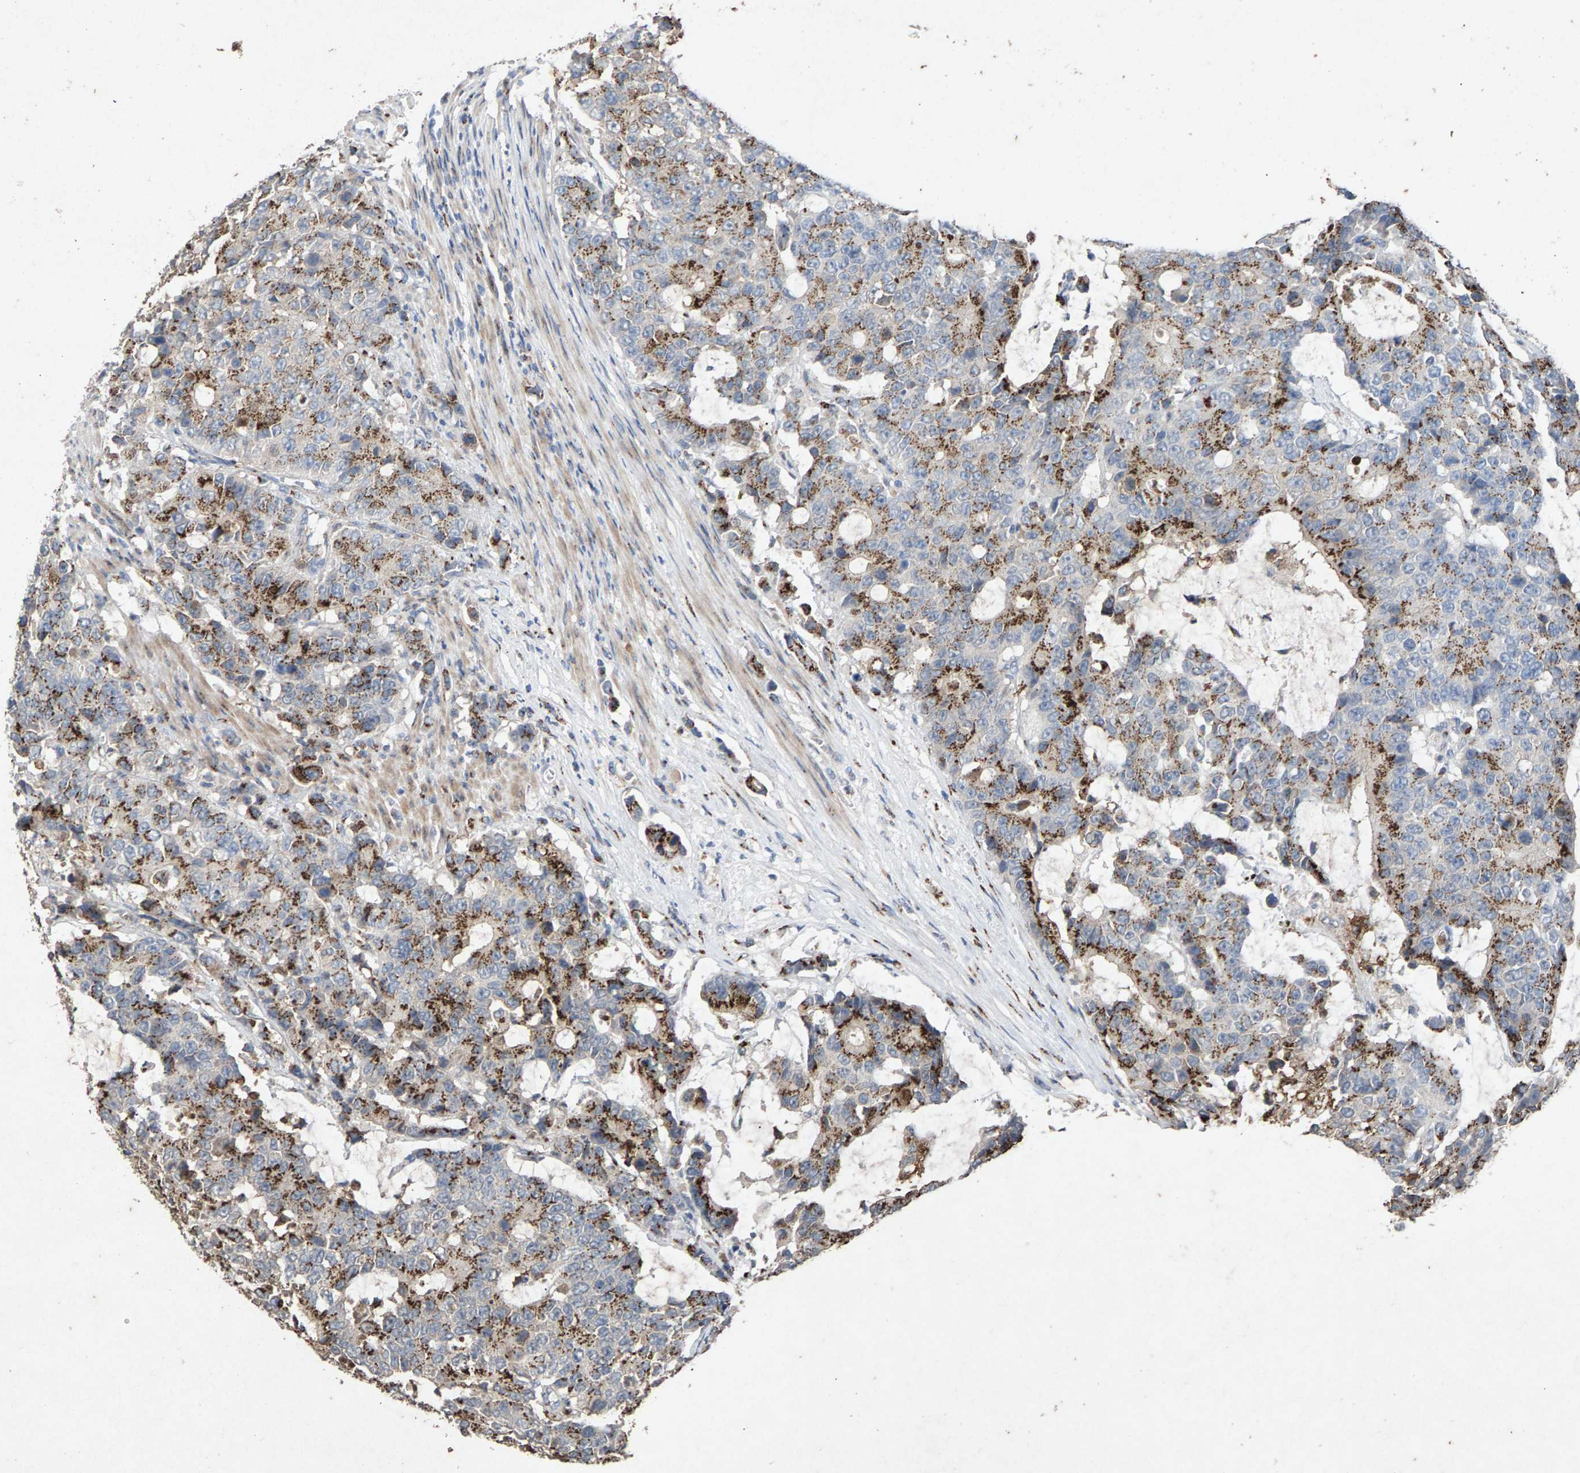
{"staining": {"intensity": "moderate", "quantity": ">75%", "location": "cytoplasmic/membranous"}, "tissue": "colorectal cancer", "cell_type": "Tumor cells", "image_type": "cancer", "snomed": [{"axis": "morphology", "description": "Adenocarcinoma, NOS"}, {"axis": "topography", "description": "Colon"}], "caption": "This is a histology image of IHC staining of colorectal cancer, which shows moderate expression in the cytoplasmic/membranous of tumor cells.", "gene": "MAN2A1", "patient": {"sex": "female", "age": 86}}